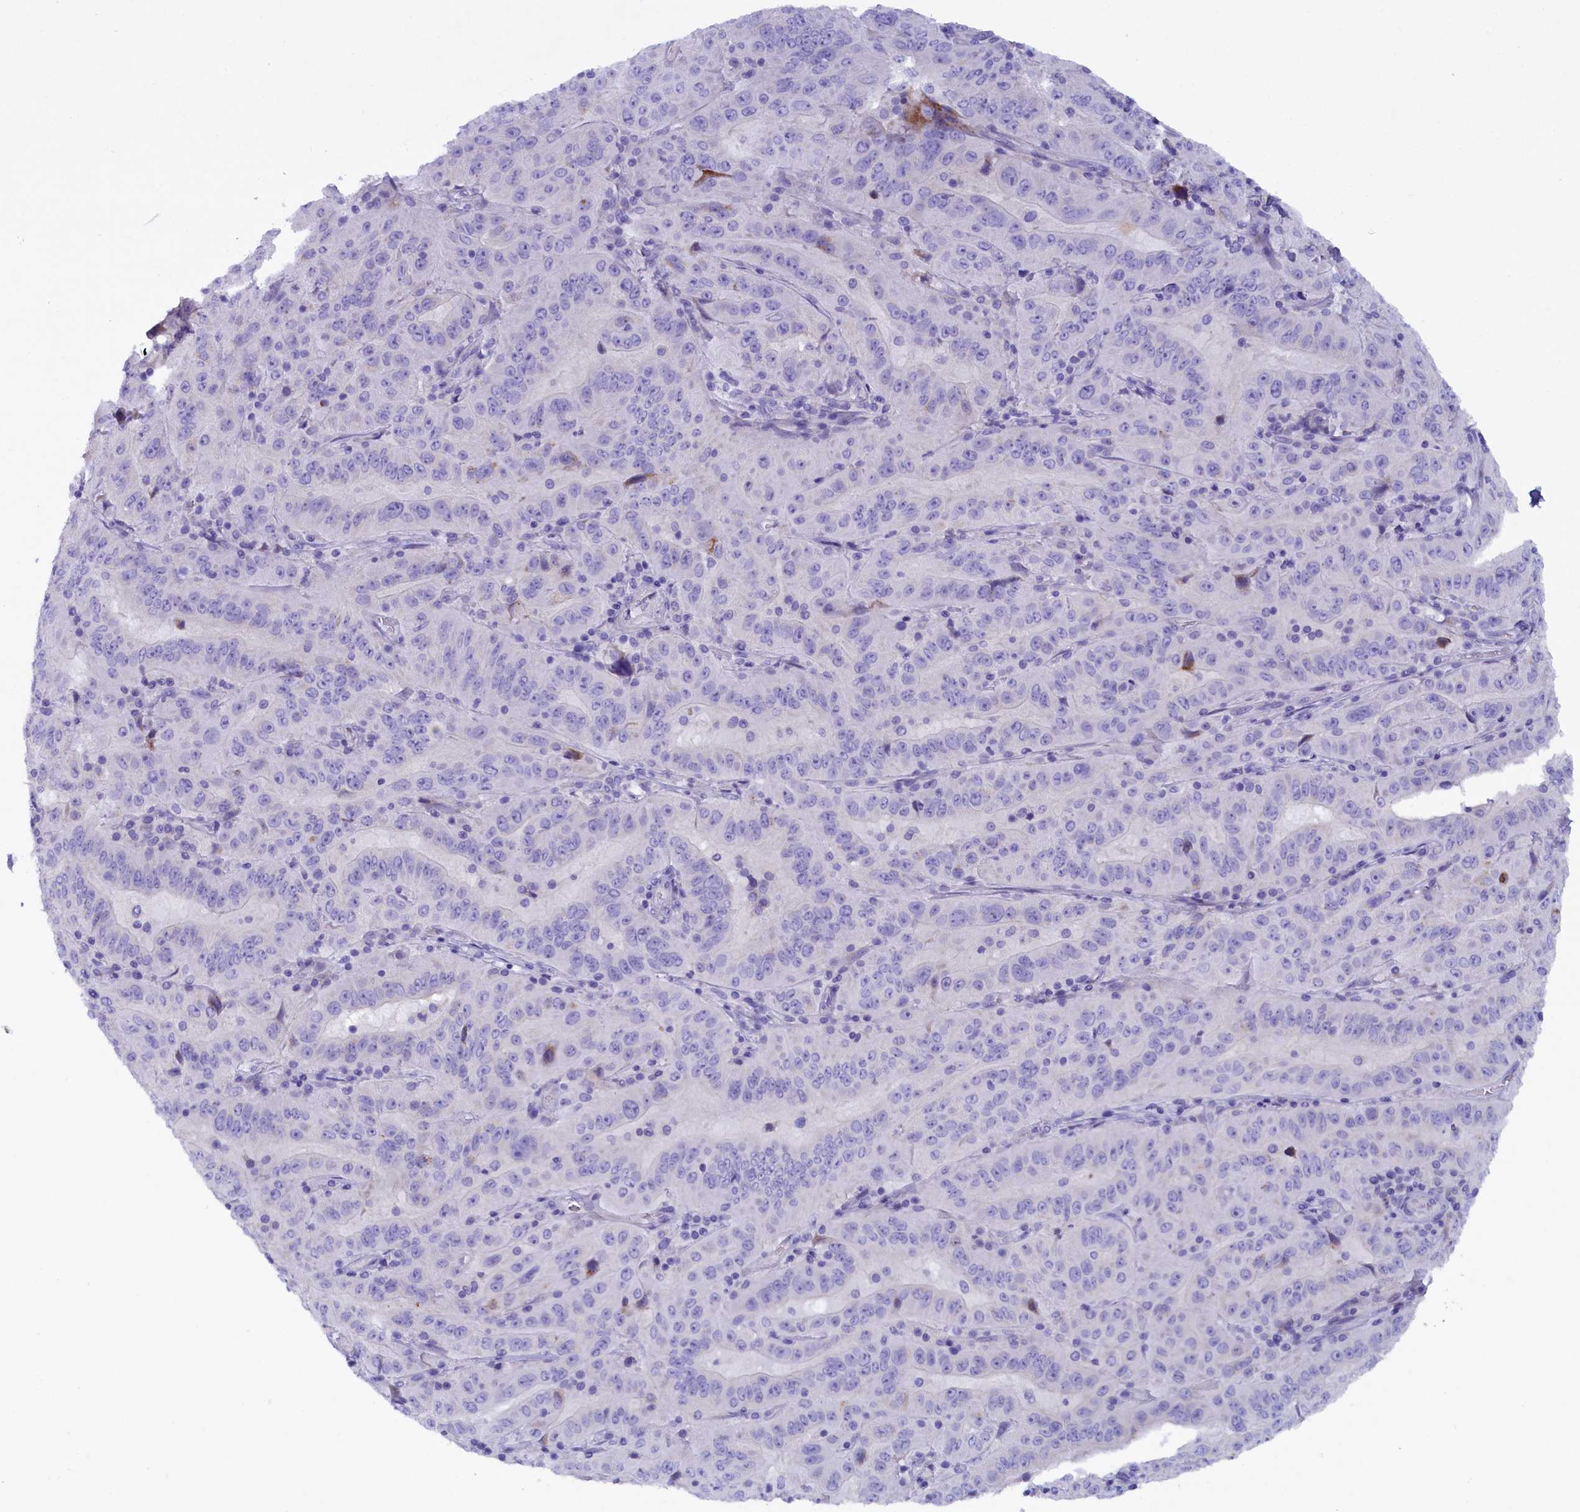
{"staining": {"intensity": "negative", "quantity": "none", "location": "none"}, "tissue": "pancreatic cancer", "cell_type": "Tumor cells", "image_type": "cancer", "snomed": [{"axis": "morphology", "description": "Adenocarcinoma, NOS"}, {"axis": "topography", "description": "Pancreas"}], "caption": "Photomicrograph shows no protein expression in tumor cells of pancreatic adenocarcinoma tissue.", "gene": "RTTN", "patient": {"sex": "male", "age": 63}}